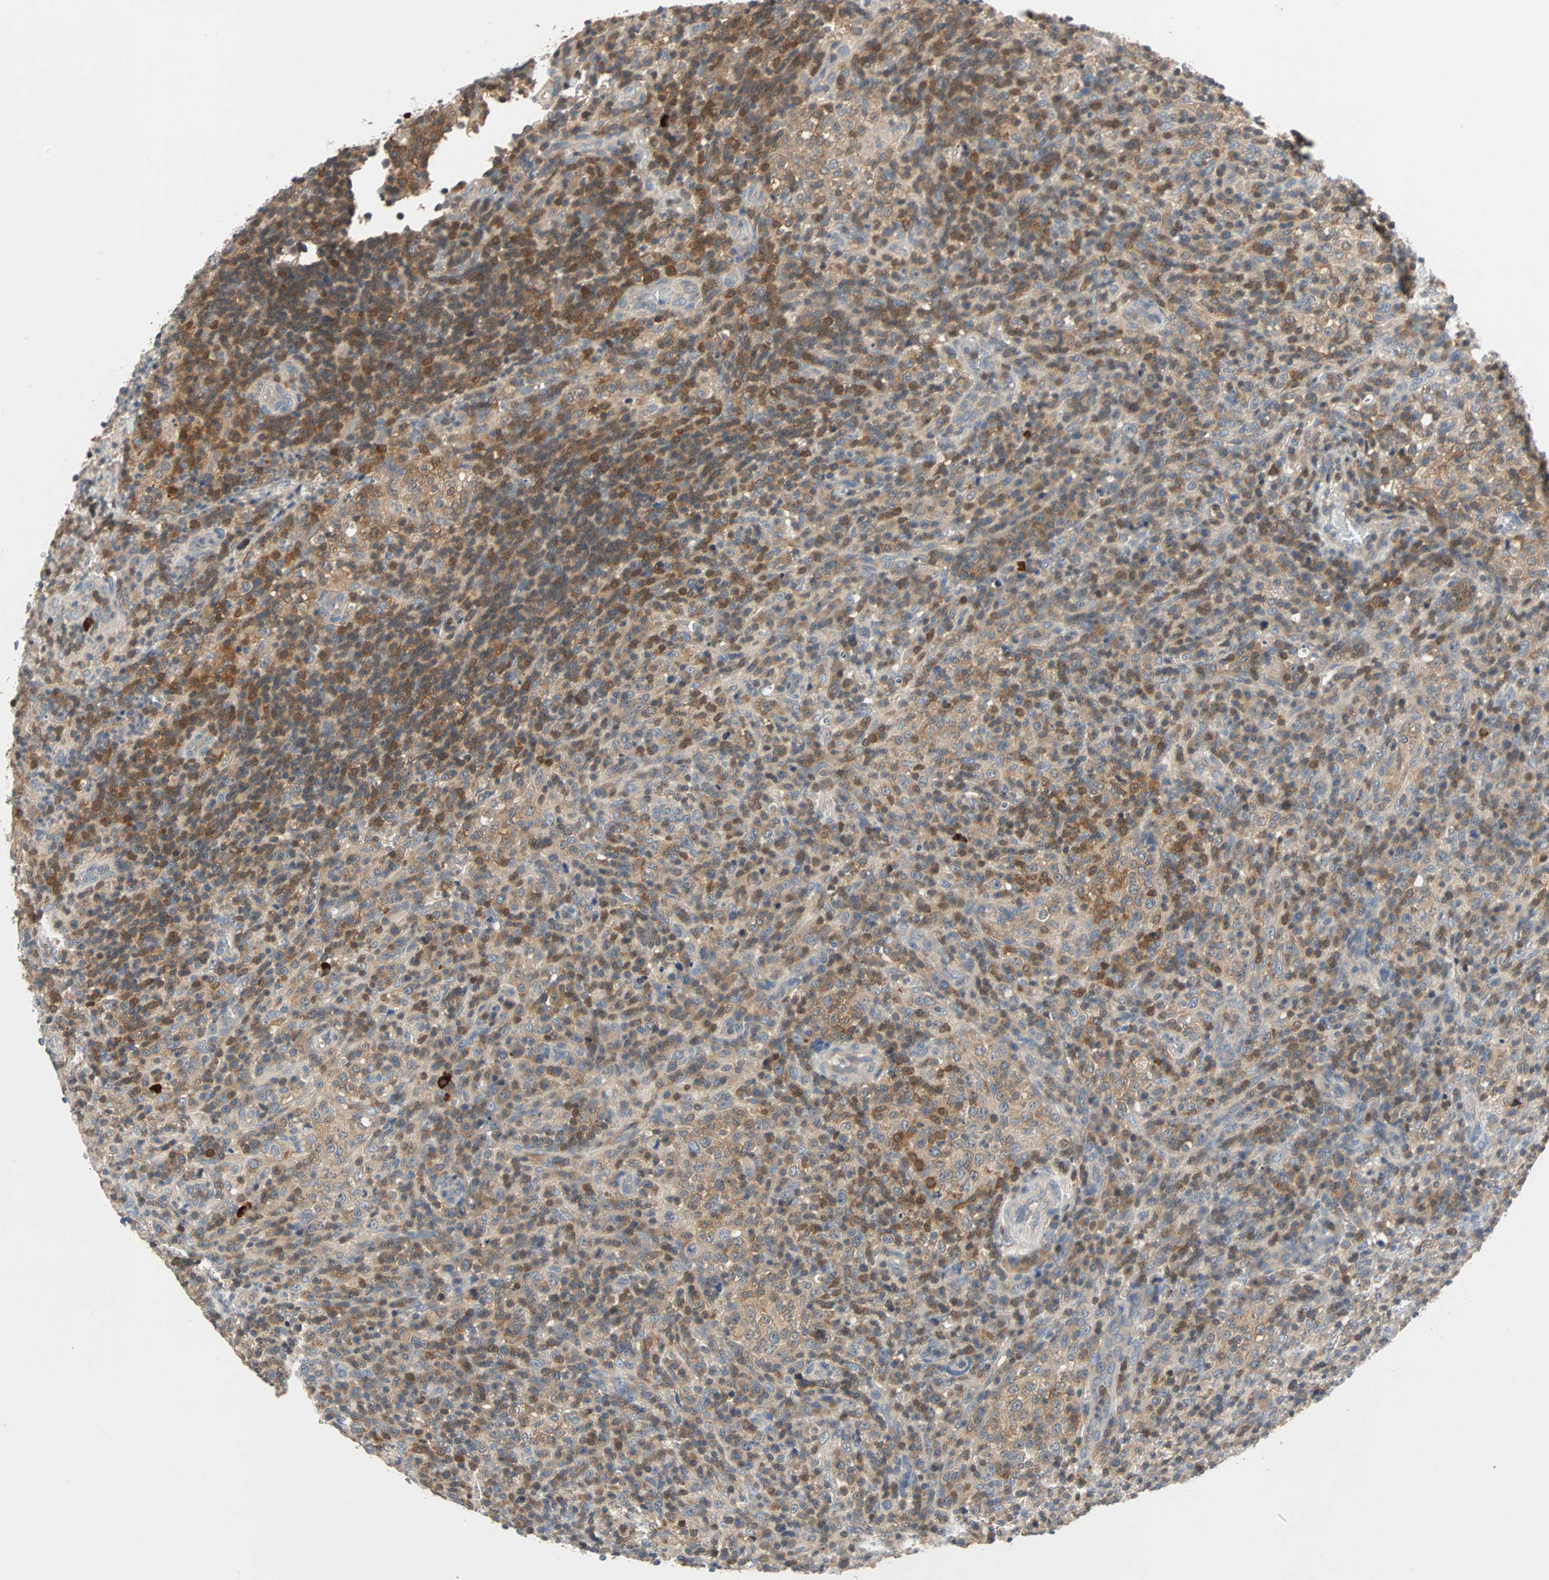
{"staining": {"intensity": "moderate", "quantity": "25%-75%", "location": "cytoplasmic/membranous"}, "tissue": "lymphoma", "cell_type": "Tumor cells", "image_type": "cancer", "snomed": [{"axis": "morphology", "description": "Malignant lymphoma, non-Hodgkin's type, High grade"}, {"axis": "topography", "description": "Lymph node"}], "caption": "Protein analysis of lymphoma tissue shows moderate cytoplasmic/membranous positivity in approximately 25%-75% of tumor cells.", "gene": "MAP4K1", "patient": {"sex": "female", "age": 76}}